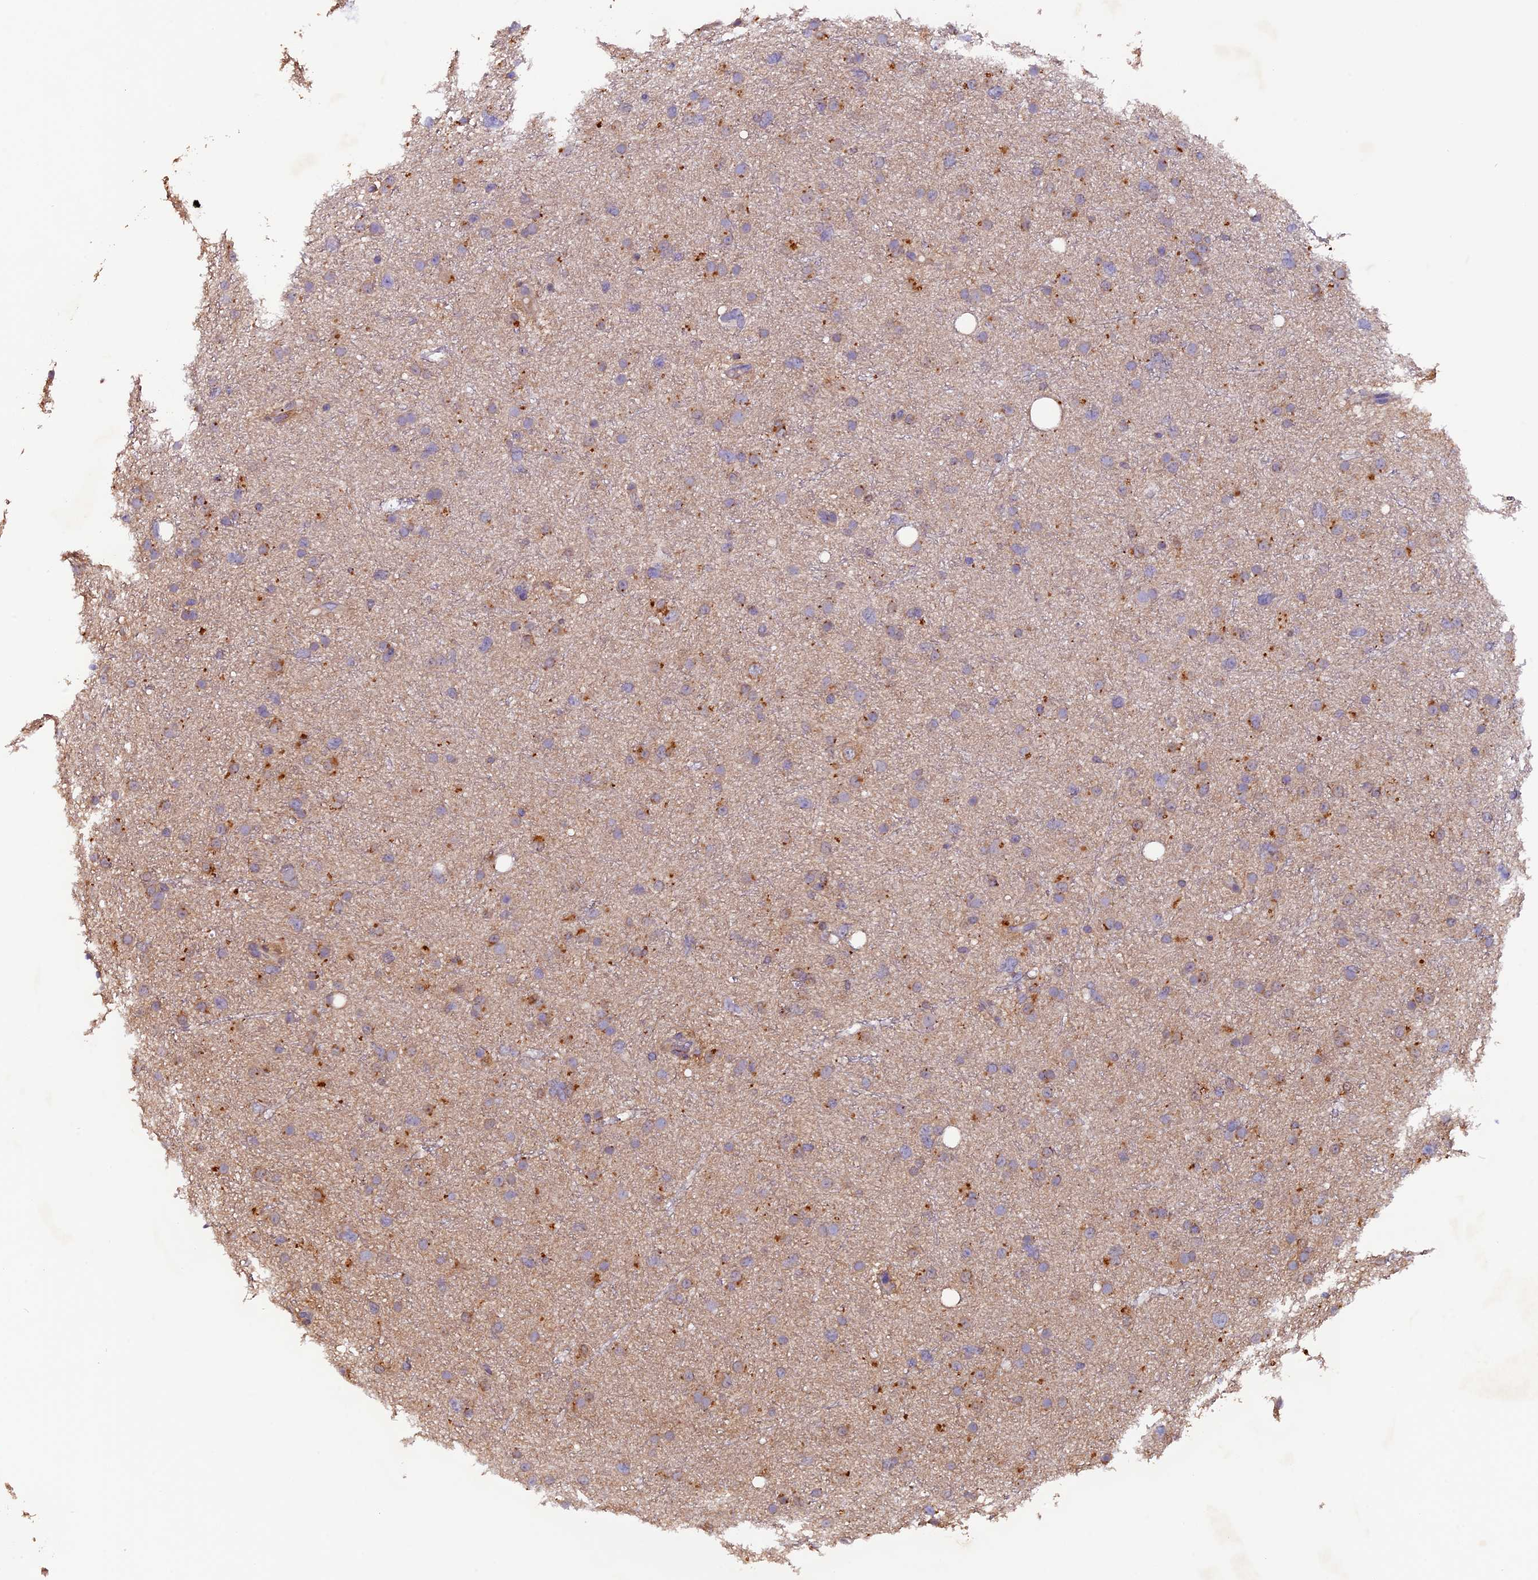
{"staining": {"intensity": "moderate", "quantity": "<25%", "location": "cytoplasmic/membranous"}, "tissue": "glioma", "cell_type": "Tumor cells", "image_type": "cancer", "snomed": [{"axis": "morphology", "description": "Glioma, malignant, Low grade"}, {"axis": "topography", "description": "Cerebral cortex"}], "caption": "Malignant glioma (low-grade) stained for a protein reveals moderate cytoplasmic/membranous positivity in tumor cells. (DAB IHC, brown staining for protein, blue staining for nuclei).", "gene": "NCK2", "patient": {"sex": "female", "age": 39}}